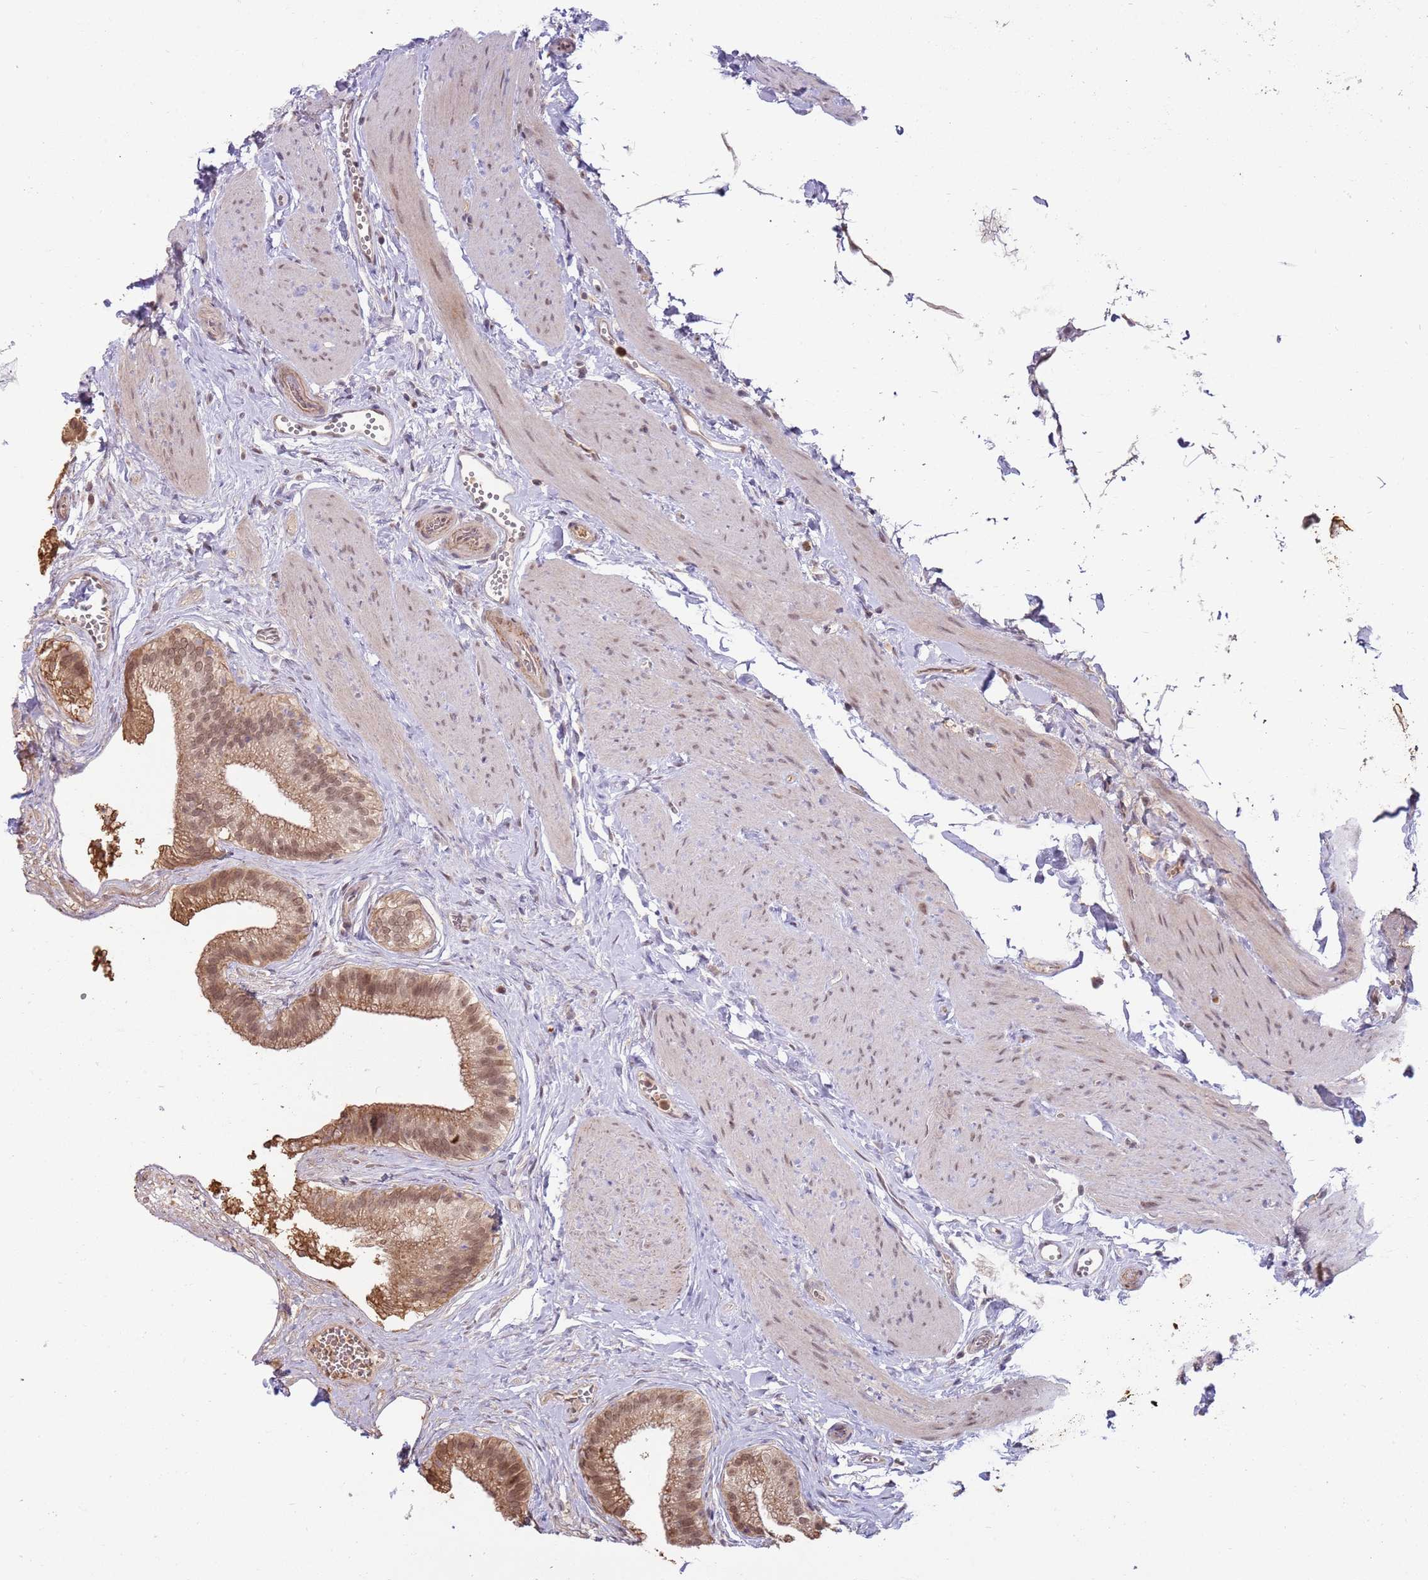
{"staining": {"intensity": "moderate", "quantity": ">75%", "location": "cytoplasmic/membranous,nuclear"}, "tissue": "gallbladder", "cell_type": "Glandular cells", "image_type": "normal", "snomed": [{"axis": "morphology", "description": "Normal tissue, NOS"}, {"axis": "topography", "description": "Gallbladder"}], "caption": "About >75% of glandular cells in benign human gallbladder show moderate cytoplasmic/membranous,nuclear protein staining as visualized by brown immunohistochemical staining.", "gene": "NBPF4", "patient": {"sex": "female", "age": 54}}